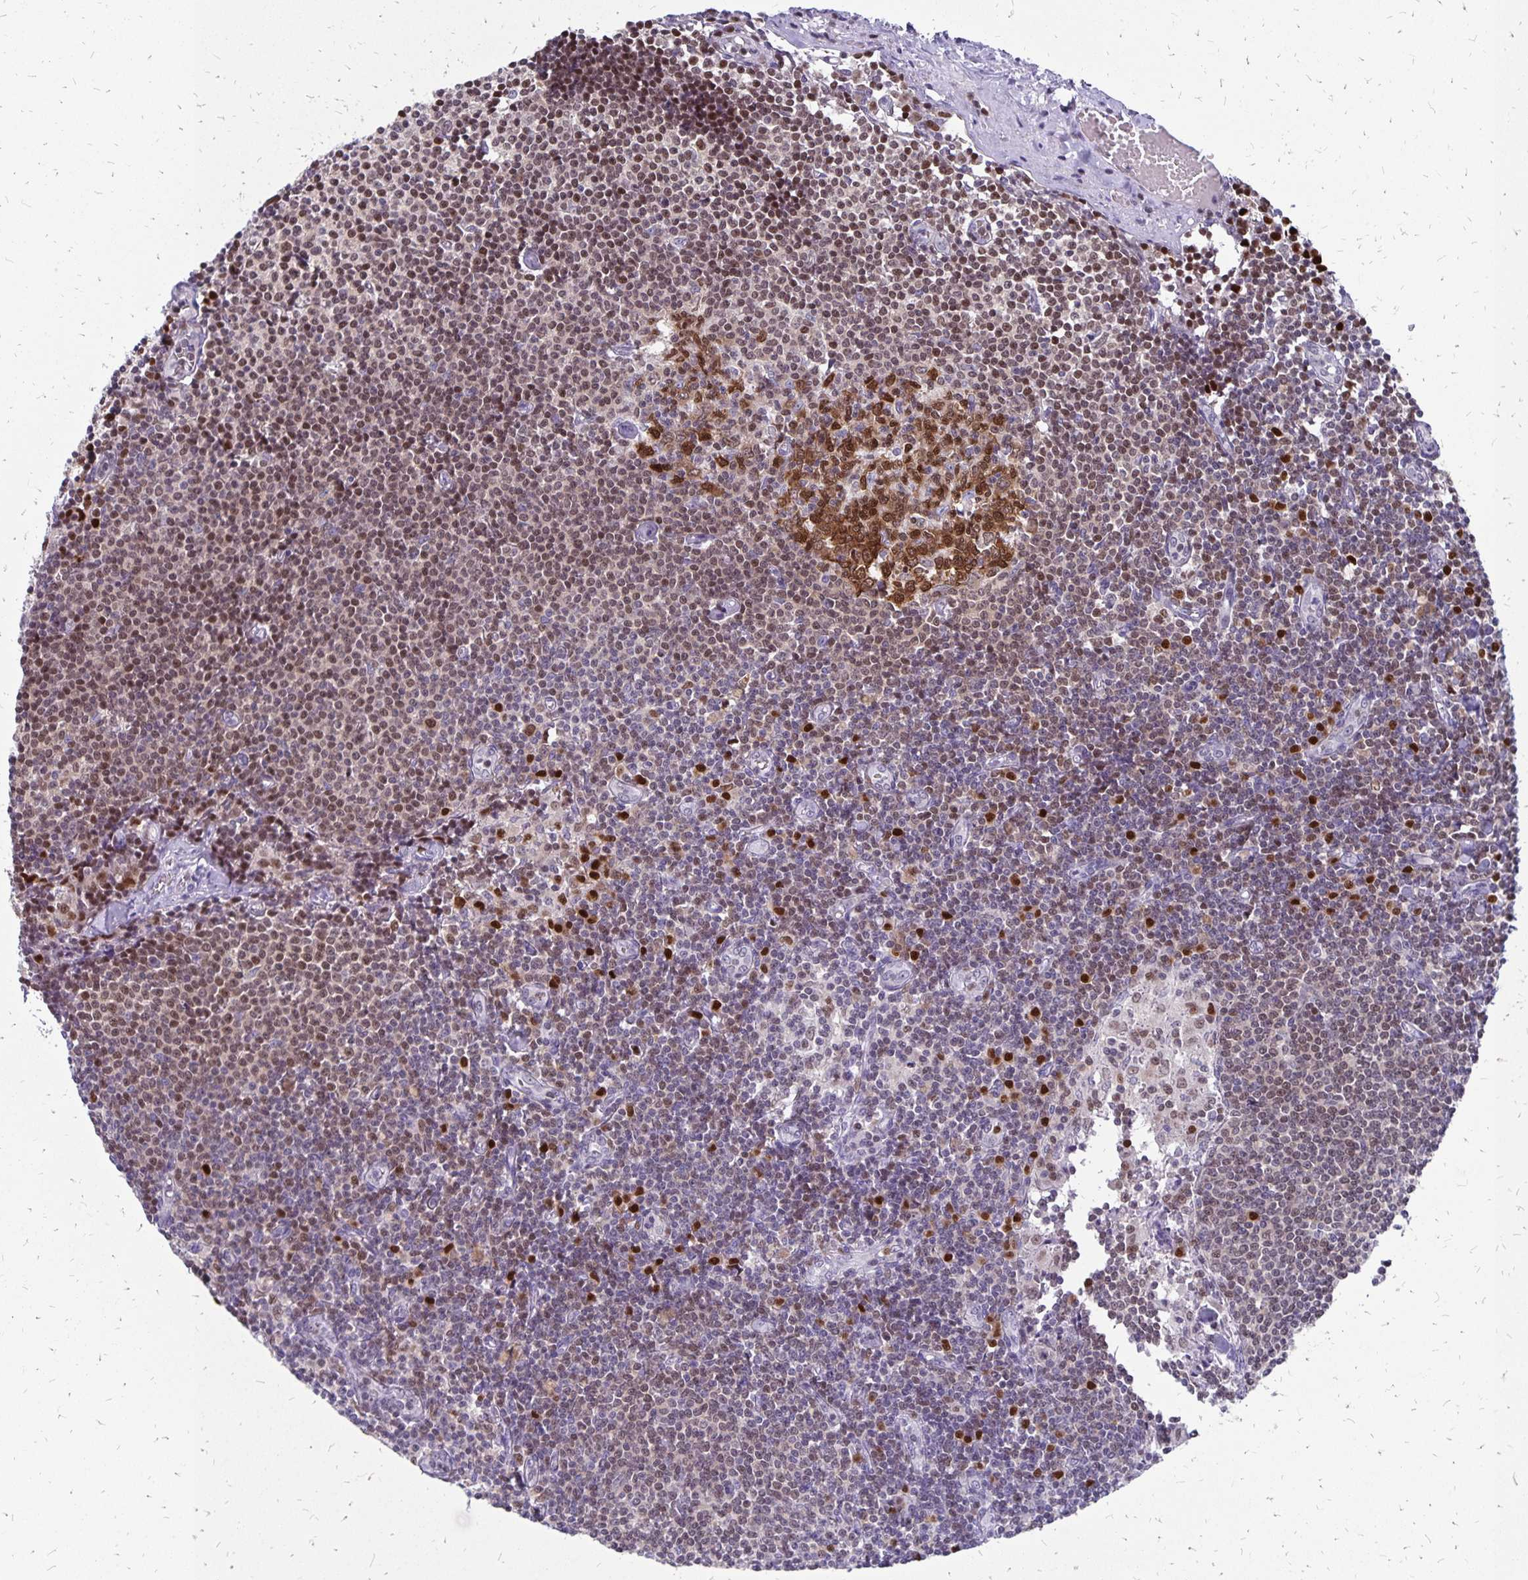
{"staining": {"intensity": "strong", "quantity": "25%-75%", "location": "cytoplasmic/membranous,nuclear"}, "tissue": "lymph node", "cell_type": "Germinal center cells", "image_type": "normal", "snomed": [{"axis": "morphology", "description": "Normal tissue, NOS"}, {"axis": "topography", "description": "Lymph node"}], "caption": "This is an image of IHC staining of unremarkable lymph node, which shows strong positivity in the cytoplasmic/membranous,nuclear of germinal center cells.", "gene": "DCK", "patient": {"sex": "female", "age": 69}}